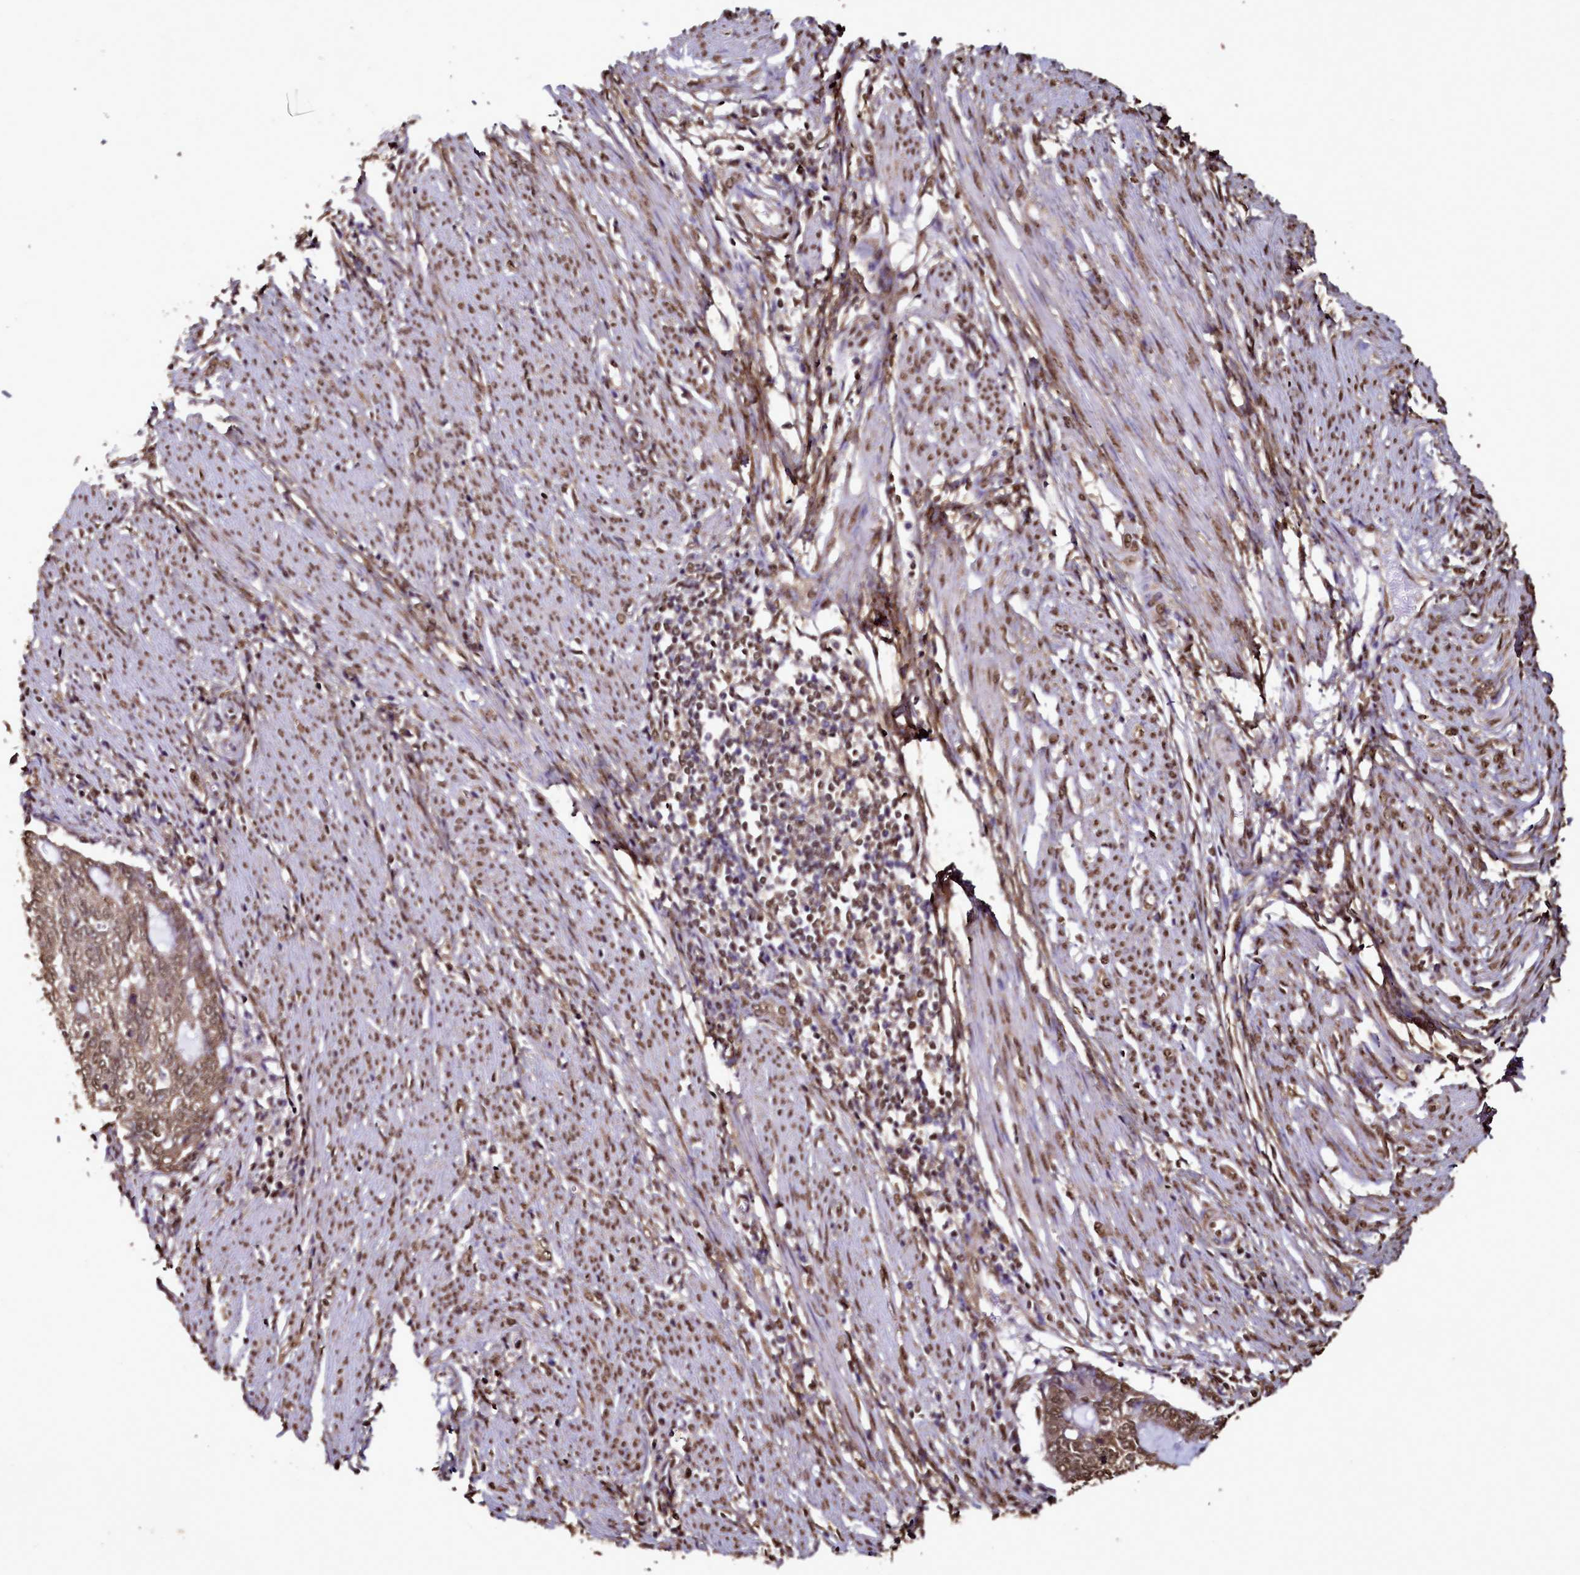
{"staining": {"intensity": "moderate", "quantity": ">75%", "location": "nuclear"}, "tissue": "endometrial cancer", "cell_type": "Tumor cells", "image_type": "cancer", "snomed": [{"axis": "morphology", "description": "Adenocarcinoma, NOS"}, {"axis": "topography", "description": "Uterus"}, {"axis": "topography", "description": "Endometrium"}], "caption": "Human adenocarcinoma (endometrial) stained with a brown dye reveals moderate nuclear positive expression in about >75% of tumor cells.", "gene": "TRIP6", "patient": {"sex": "female", "age": 70}}